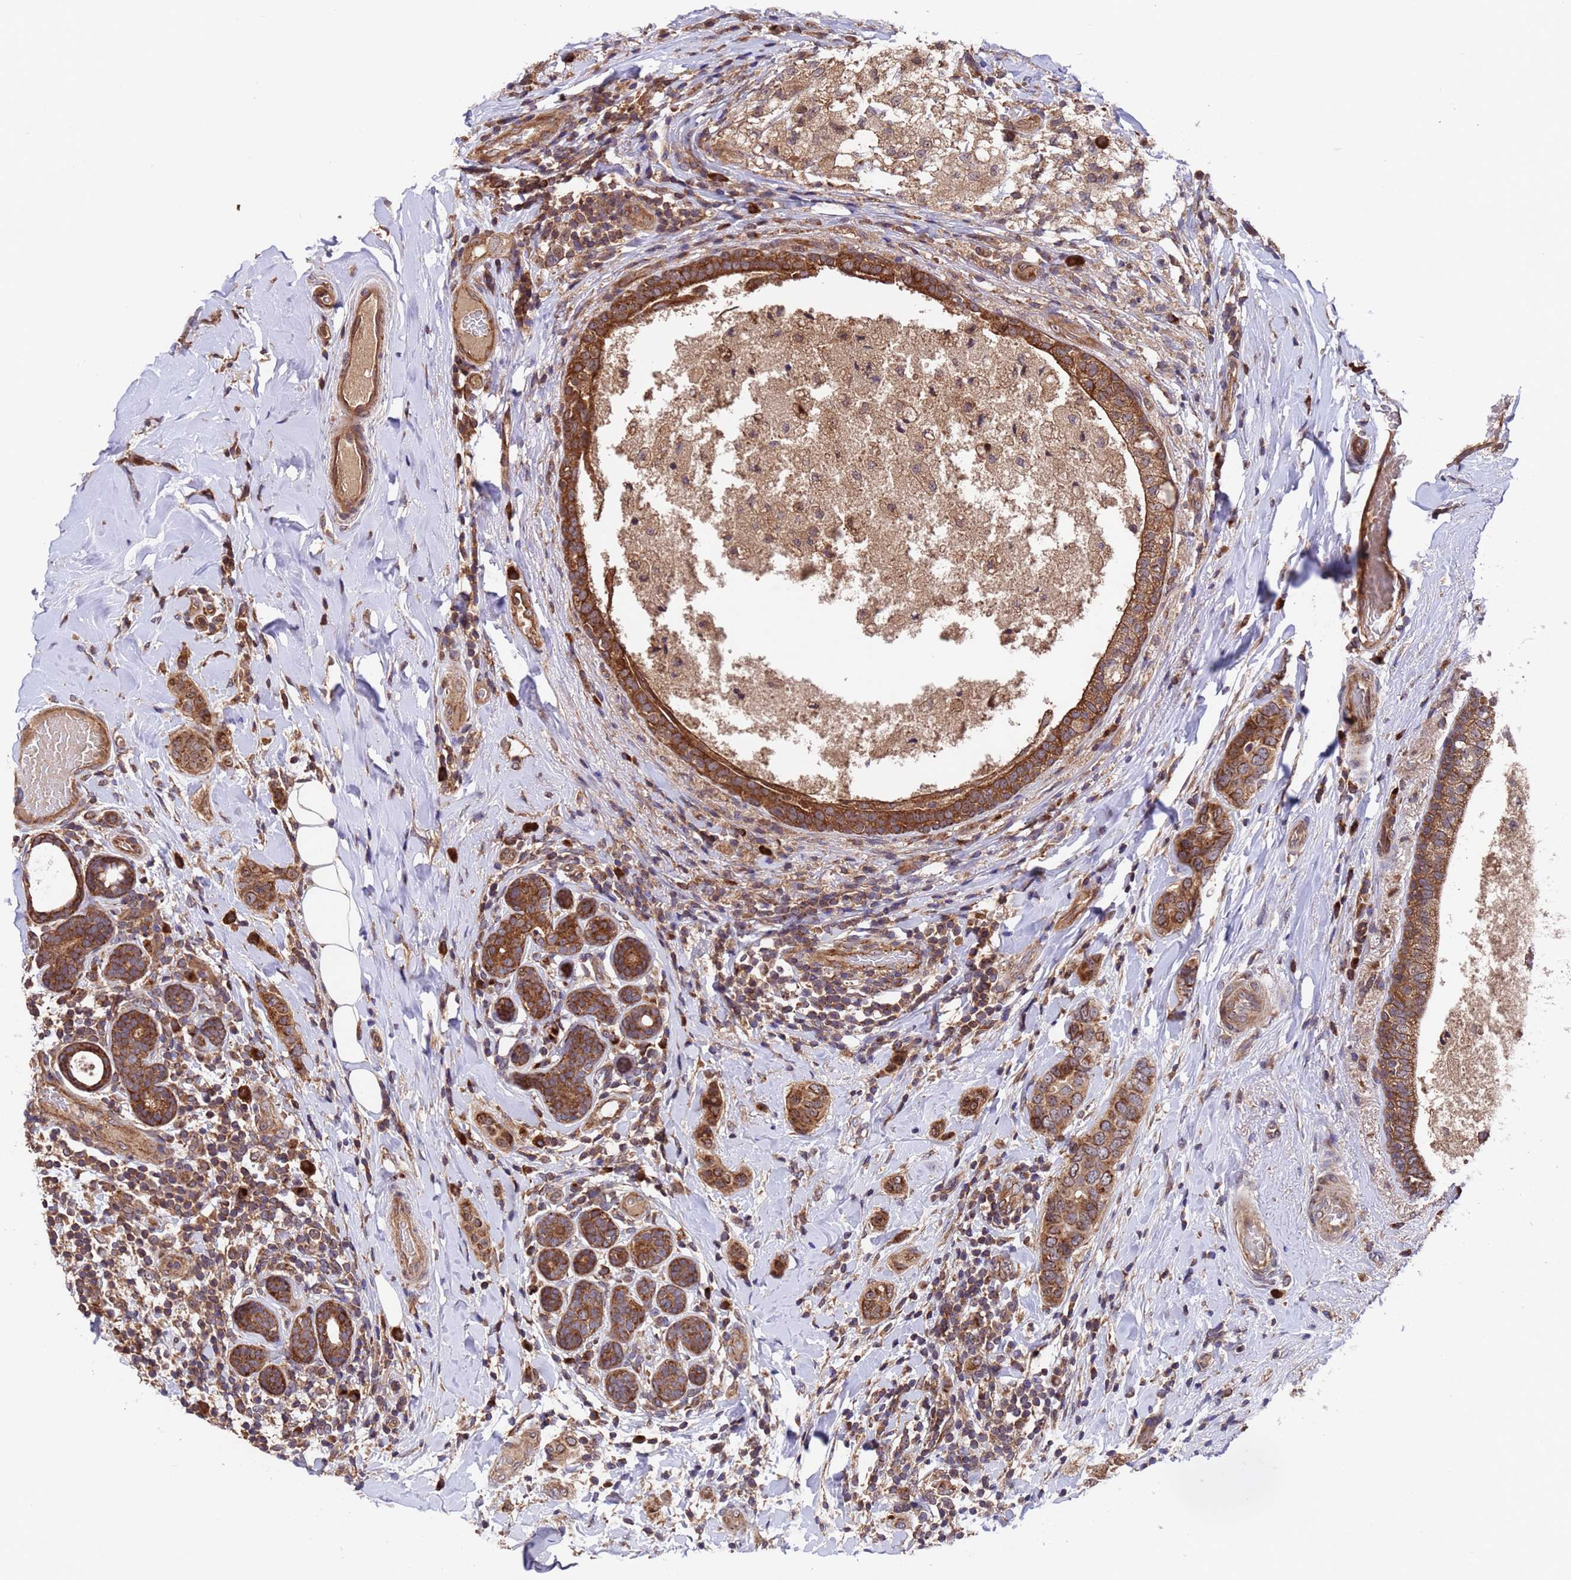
{"staining": {"intensity": "strong", "quantity": ">75%", "location": "cytoplasmic/membranous"}, "tissue": "breast cancer", "cell_type": "Tumor cells", "image_type": "cancer", "snomed": [{"axis": "morphology", "description": "Lobular carcinoma"}, {"axis": "topography", "description": "Breast"}], "caption": "Immunohistochemical staining of lobular carcinoma (breast) displays high levels of strong cytoplasmic/membranous staining in about >75% of tumor cells. Immunohistochemistry stains the protein of interest in brown and the nuclei are stained blue.", "gene": "TSR3", "patient": {"sex": "female", "age": 51}}